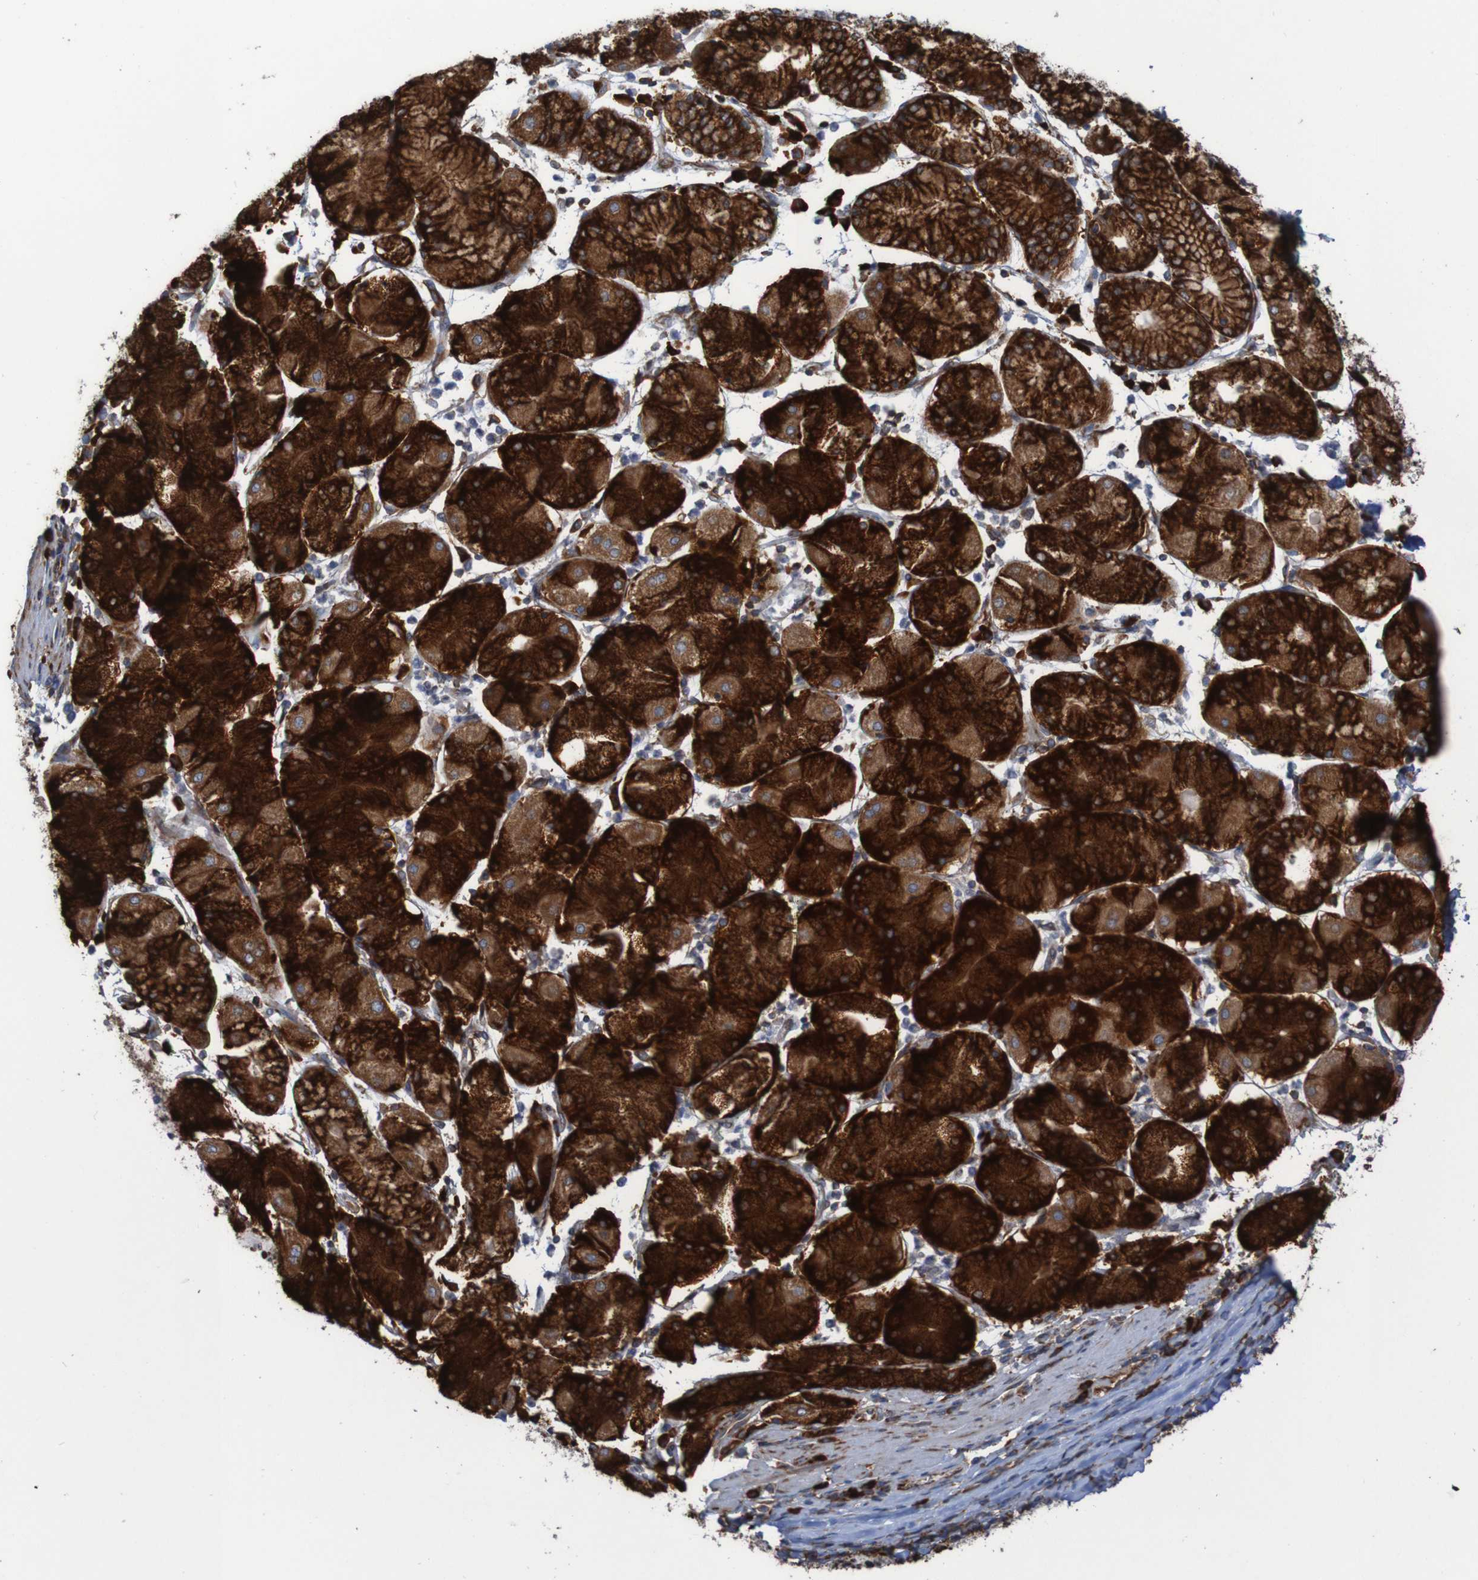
{"staining": {"intensity": "strong", "quantity": ">75%", "location": "cytoplasmic/membranous"}, "tissue": "stomach cancer", "cell_type": "Tumor cells", "image_type": "cancer", "snomed": [{"axis": "morphology", "description": "Normal tissue, NOS"}, {"axis": "morphology", "description": "Adenocarcinoma, NOS"}, {"axis": "topography", "description": "Stomach, upper"}, {"axis": "topography", "description": "Stomach"}], "caption": "Stomach cancer was stained to show a protein in brown. There is high levels of strong cytoplasmic/membranous expression in approximately >75% of tumor cells. (Stains: DAB (3,3'-diaminobenzidine) in brown, nuclei in blue, Microscopy: brightfield microscopy at high magnification).", "gene": "RPL10", "patient": {"sex": "male", "age": 59}}